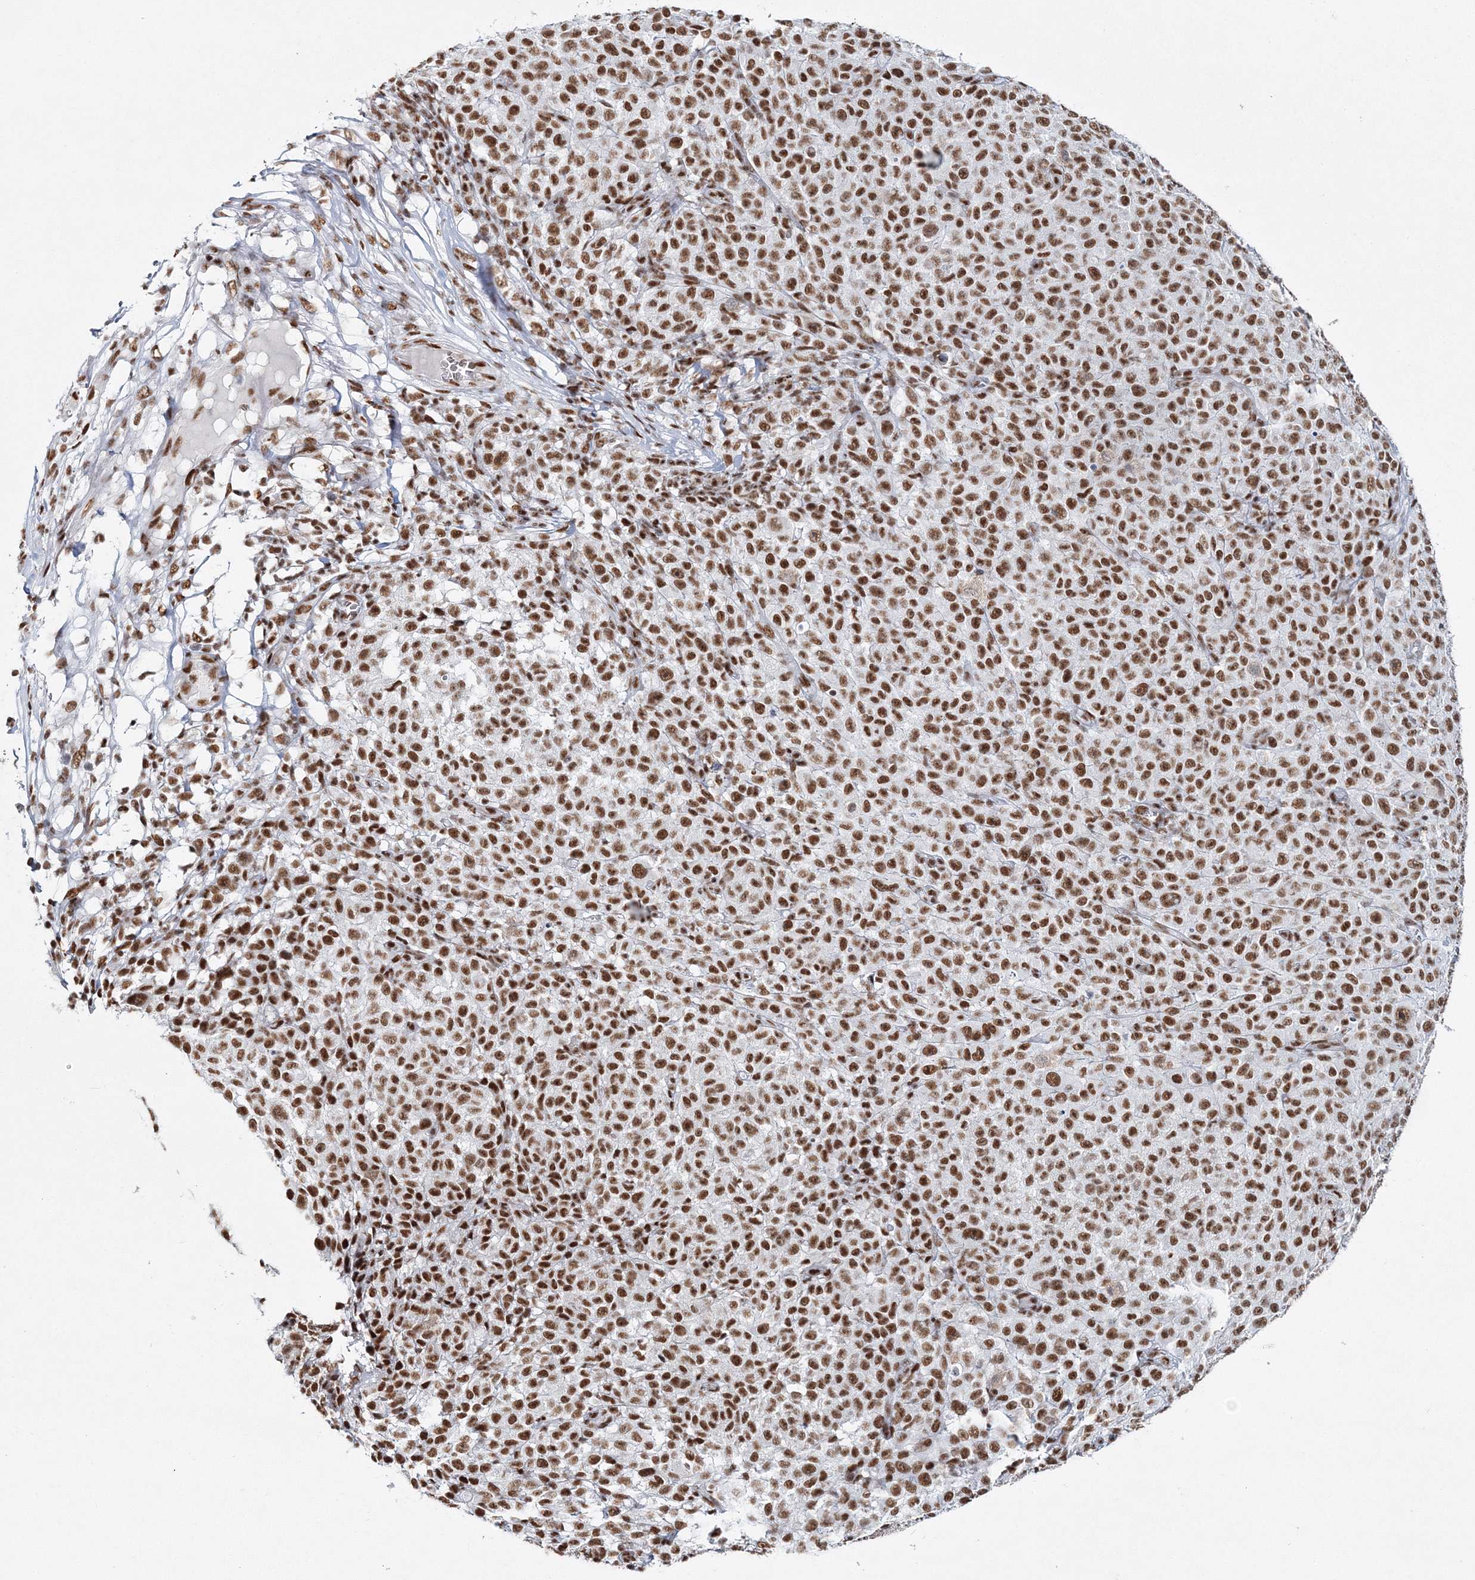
{"staining": {"intensity": "moderate", "quantity": ">75%", "location": "nuclear"}, "tissue": "melanoma", "cell_type": "Tumor cells", "image_type": "cancer", "snomed": [{"axis": "morphology", "description": "Malignant melanoma, NOS"}, {"axis": "topography", "description": "Skin"}], "caption": "Tumor cells display moderate nuclear positivity in approximately >75% of cells in melanoma.", "gene": "QRICH1", "patient": {"sex": "female", "age": 82}}